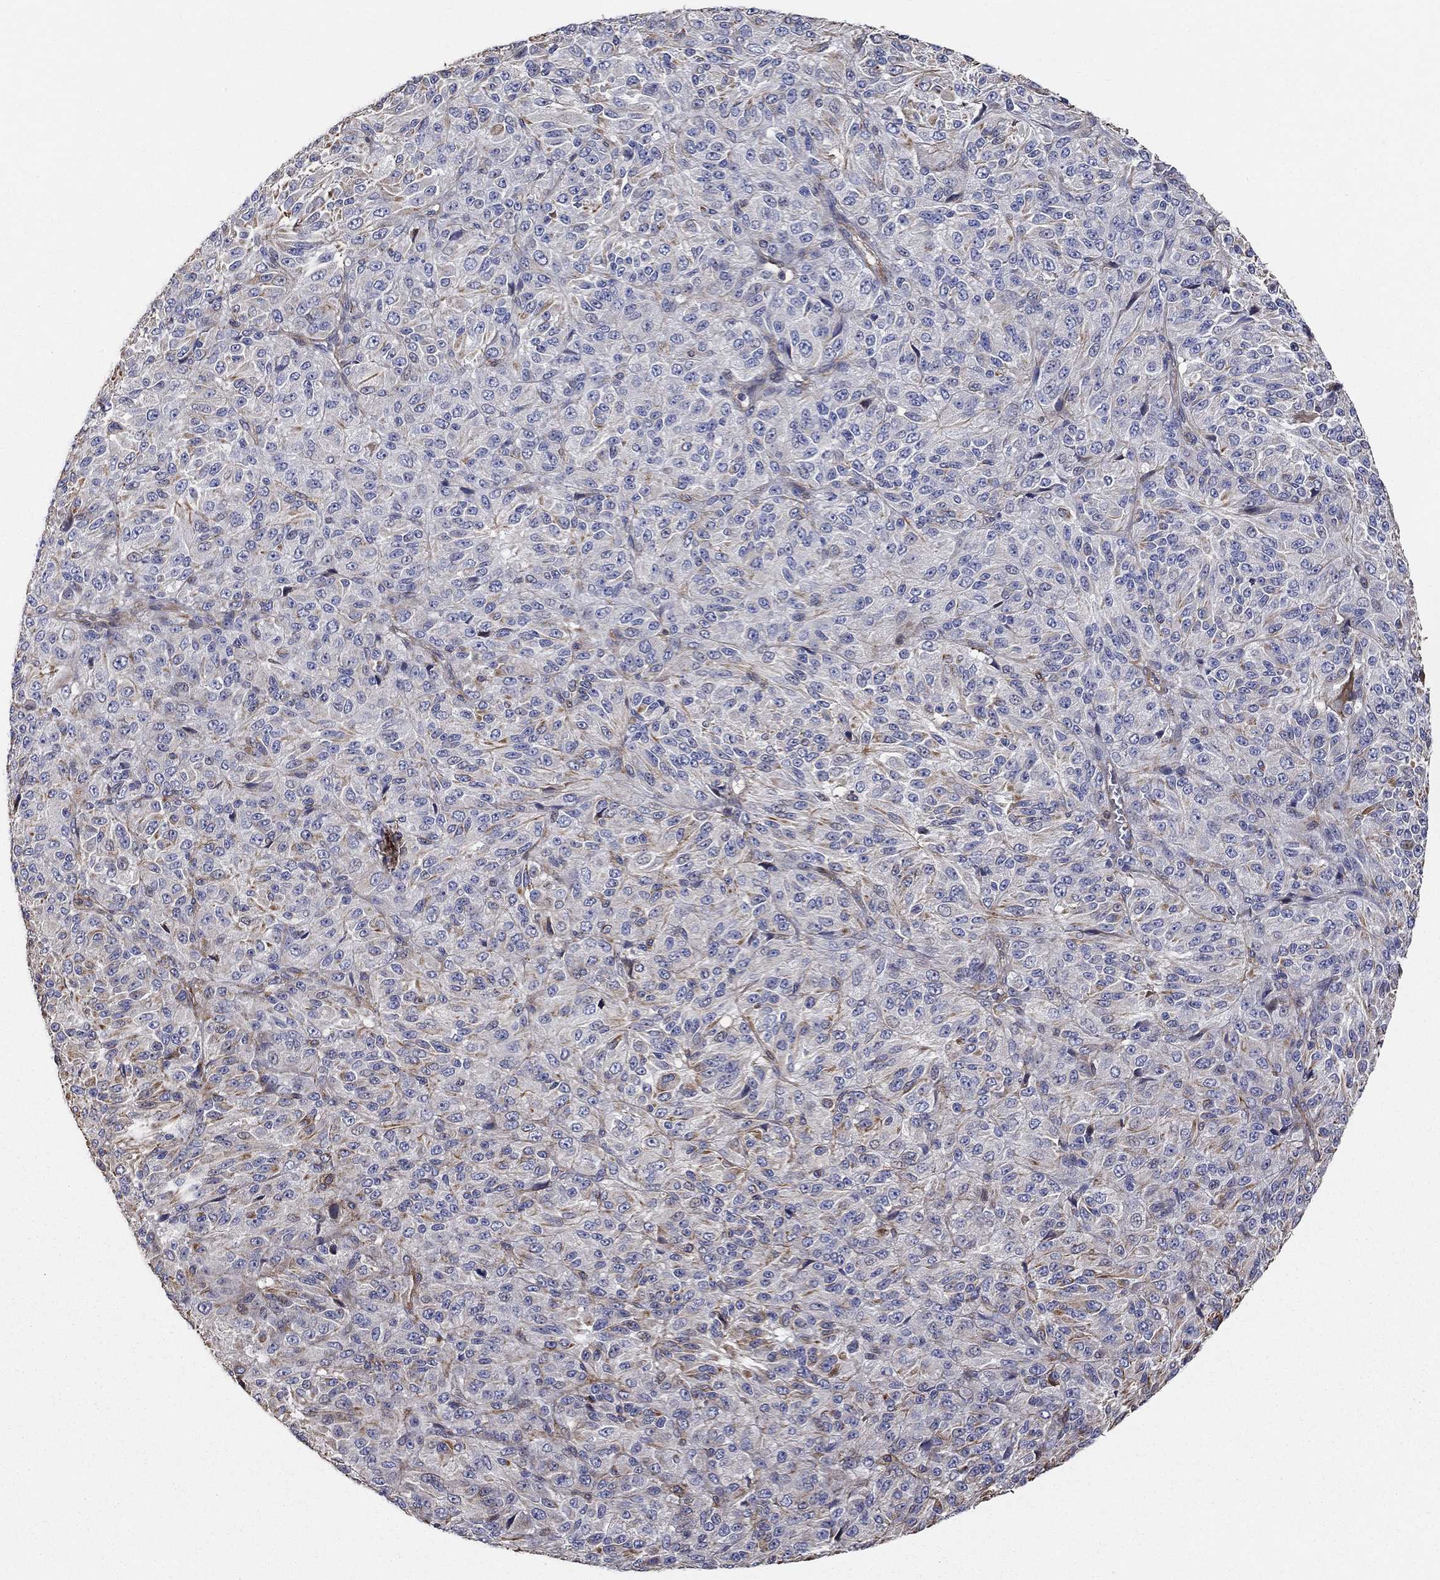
{"staining": {"intensity": "negative", "quantity": "none", "location": "none"}, "tissue": "melanoma", "cell_type": "Tumor cells", "image_type": "cancer", "snomed": [{"axis": "morphology", "description": "Malignant melanoma, Metastatic site"}, {"axis": "topography", "description": "Brain"}], "caption": "A high-resolution photomicrograph shows immunohistochemistry (IHC) staining of melanoma, which demonstrates no significant expression in tumor cells.", "gene": "NPHP1", "patient": {"sex": "female", "age": 56}}